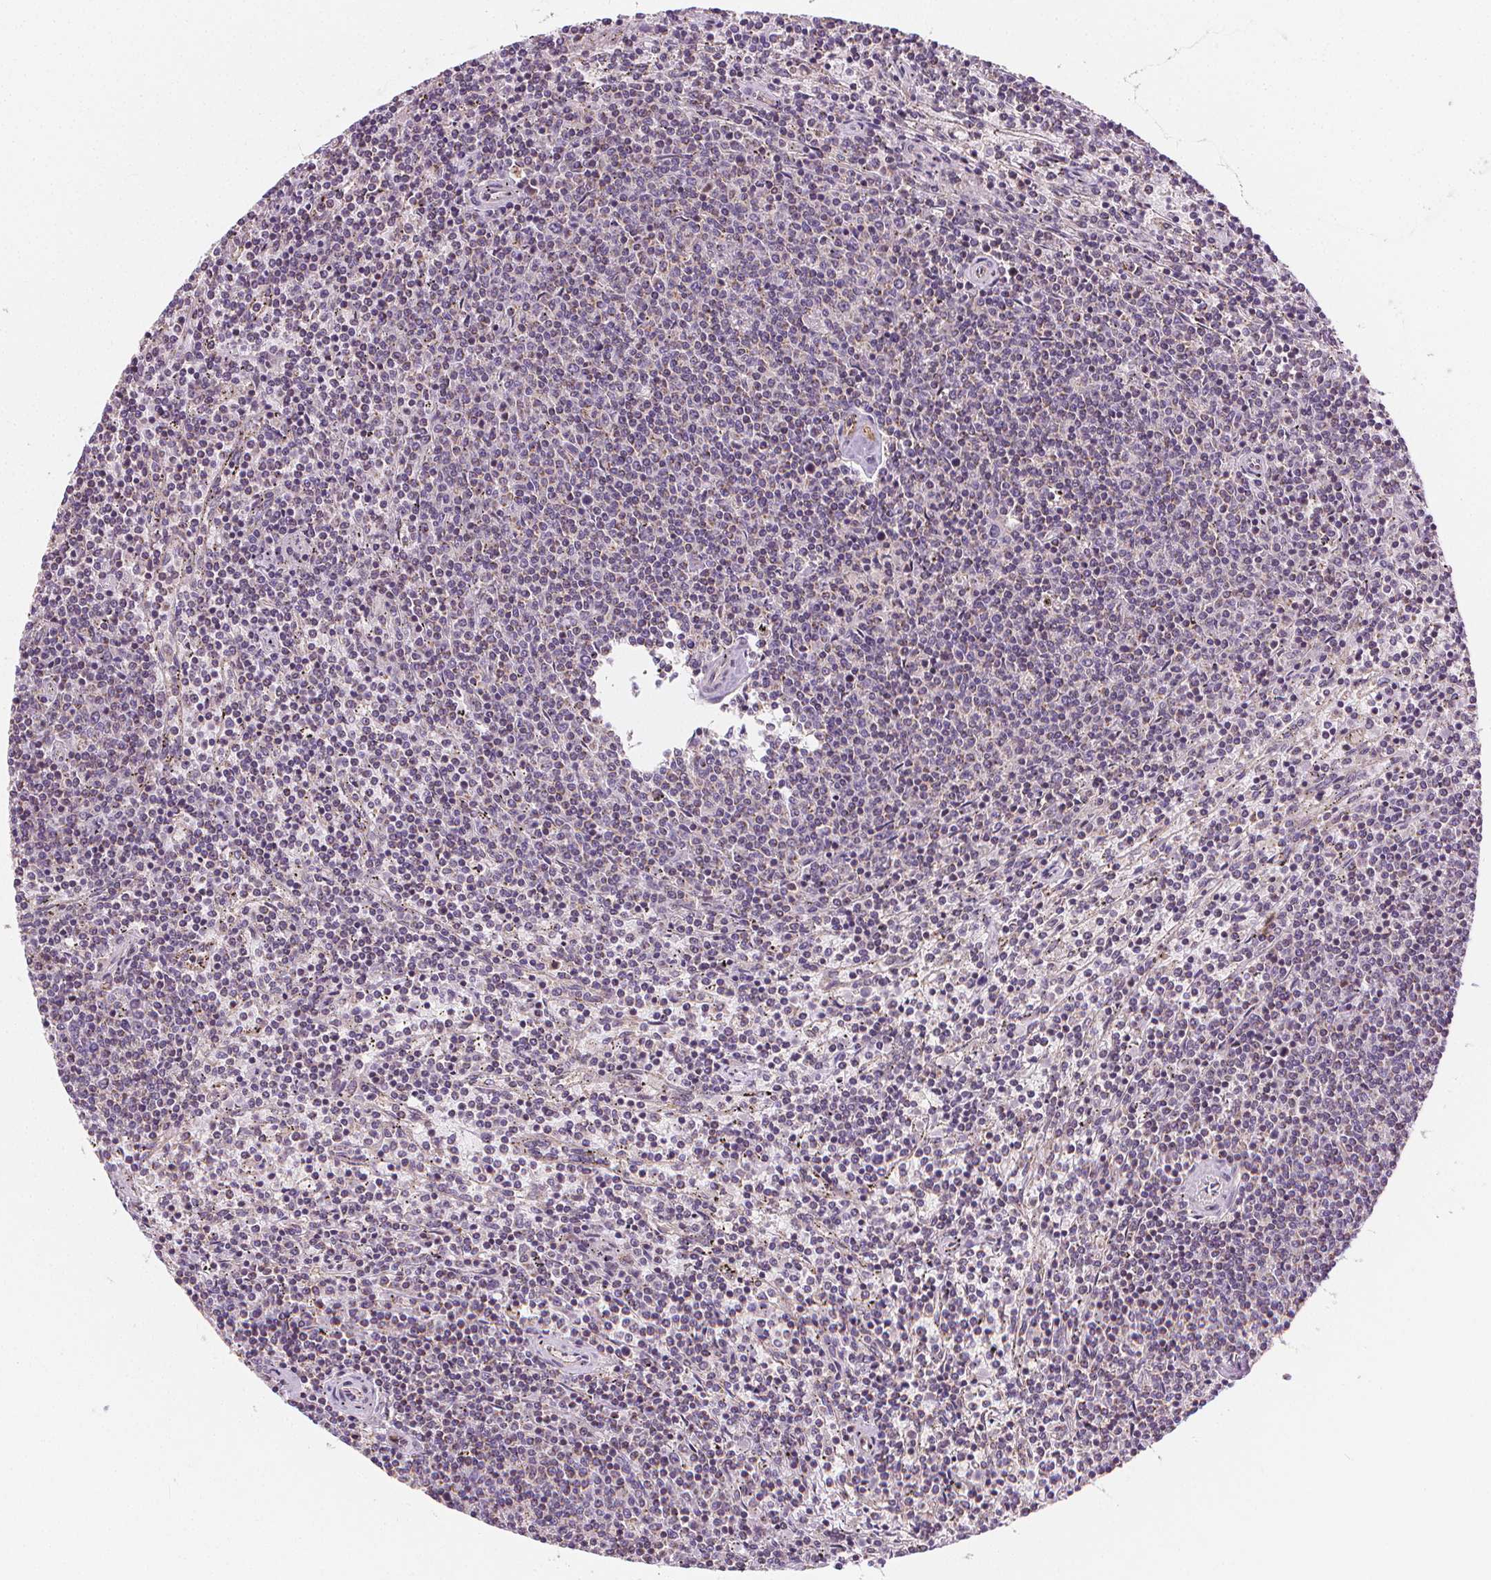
{"staining": {"intensity": "negative", "quantity": "none", "location": "none"}, "tissue": "lymphoma", "cell_type": "Tumor cells", "image_type": "cancer", "snomed": [{"axis": "morphology", "description": "Malignant lymphoma, non-Hodgkin's type, Low grade"}, {"axis": "topography", "description": "Spleen"}], "caption": "High magnification brightfield microscopy of malignant lymphoma, non-Hodgkin's type (low-grade) stained with DAB (brown) and counterstained with hematoxylin (blue): tumor cells show no significant staining. (DAB immunohistochemistry (IHC) with hematoxylin counter stain).", "gene": "RAB20", "patient": {"sex": "female", "age": 50}}